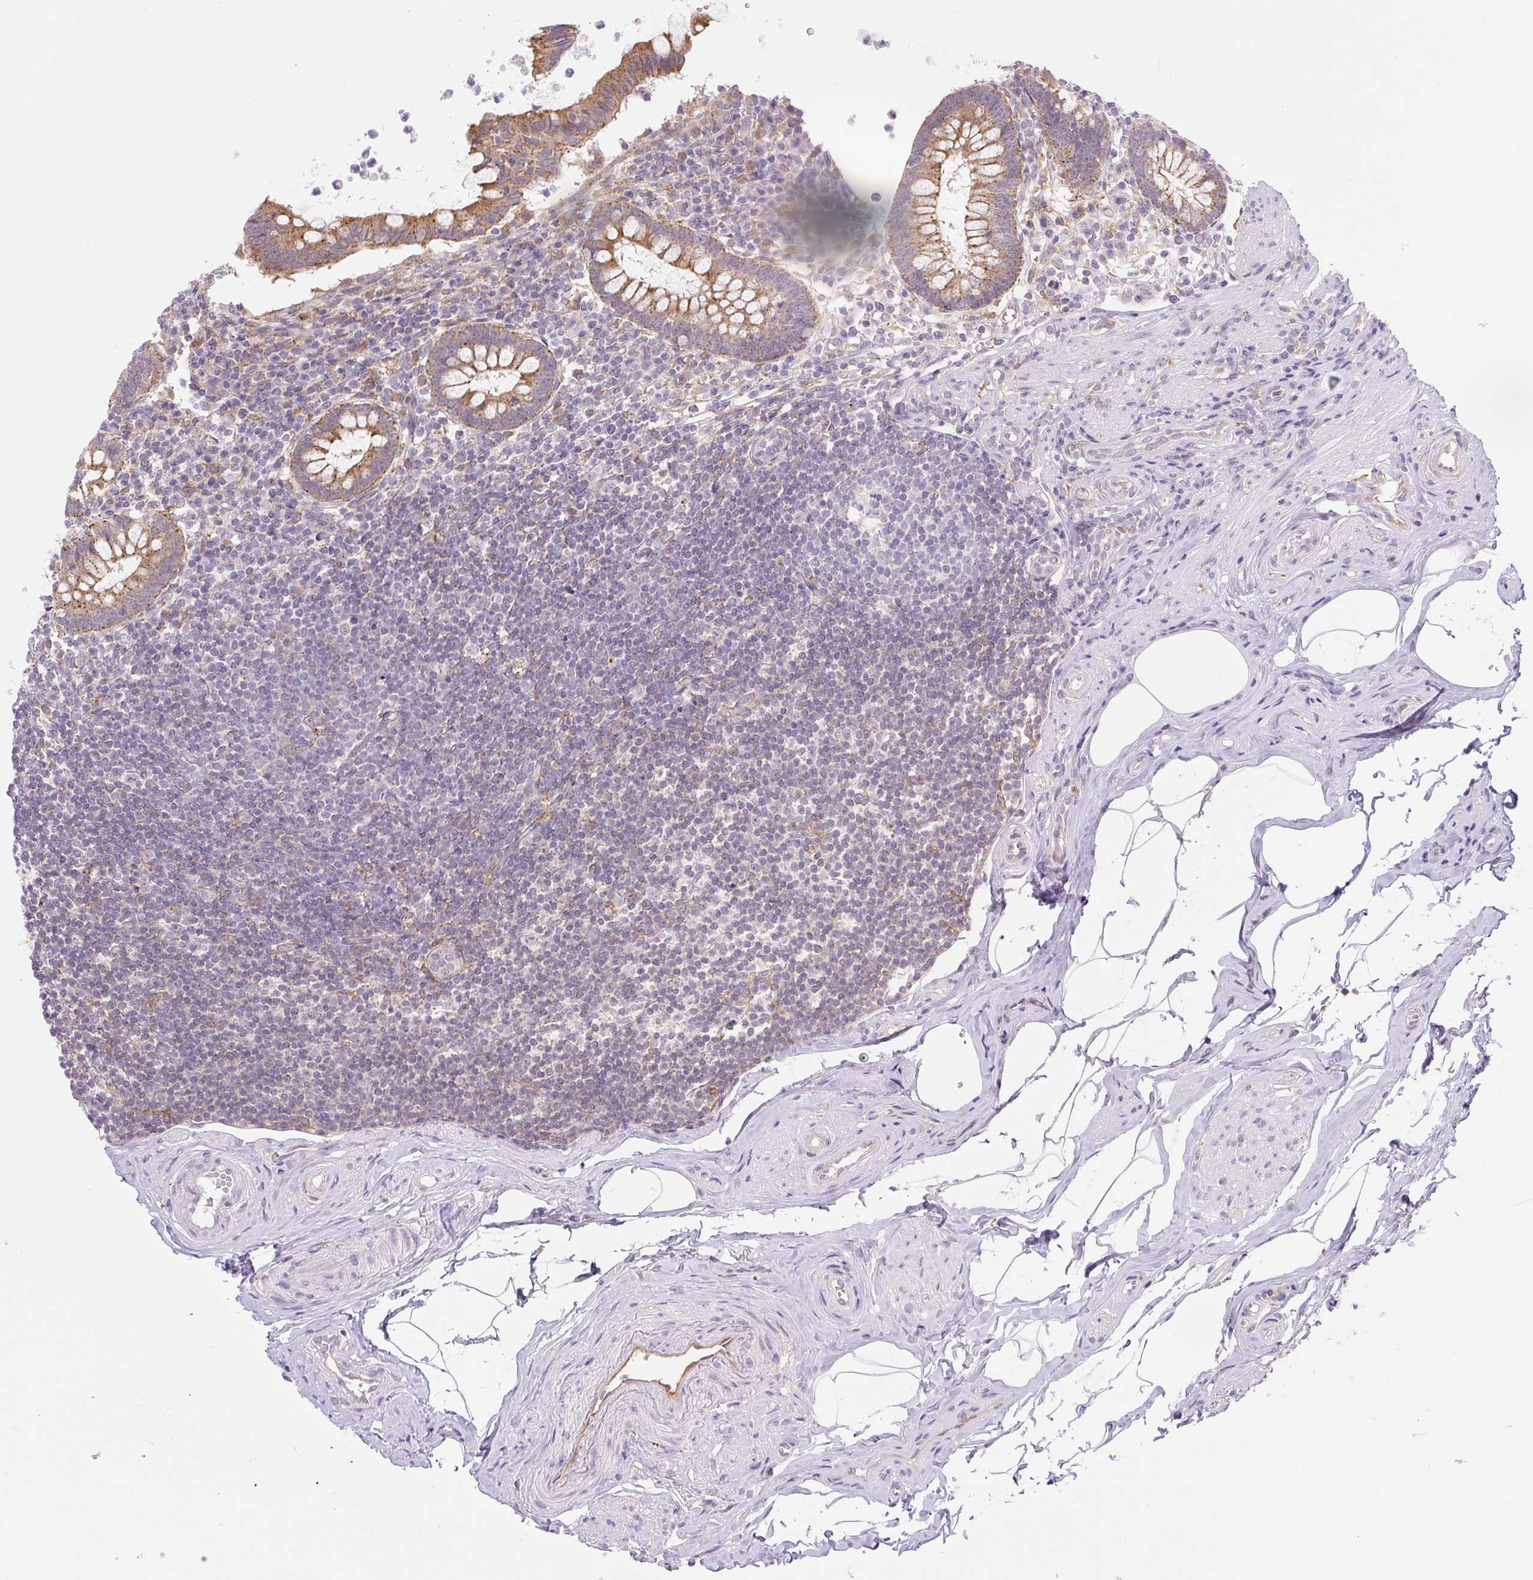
{"staining": {"intensity": "moderate", "quantity": ">75%", "location": "cytoplasmic/membranous"}, "tissue": "appendix", "cell_type": "Glandular cells", "image_type": "normal", "snomed": [{"axis": "morphology", "description": "Normal tissue, NOS"}, {"axis": "topography", "description": "Appendix"}], "caption": "Immunohistochemical staining of unremarkable human appendix demonstrates medium levels of moderate cytoplasmic/membranous positivity in about >75% of glandular cells.", "gene": "PLA2G4A", "patient": {"sex": "female", "age": 56}}